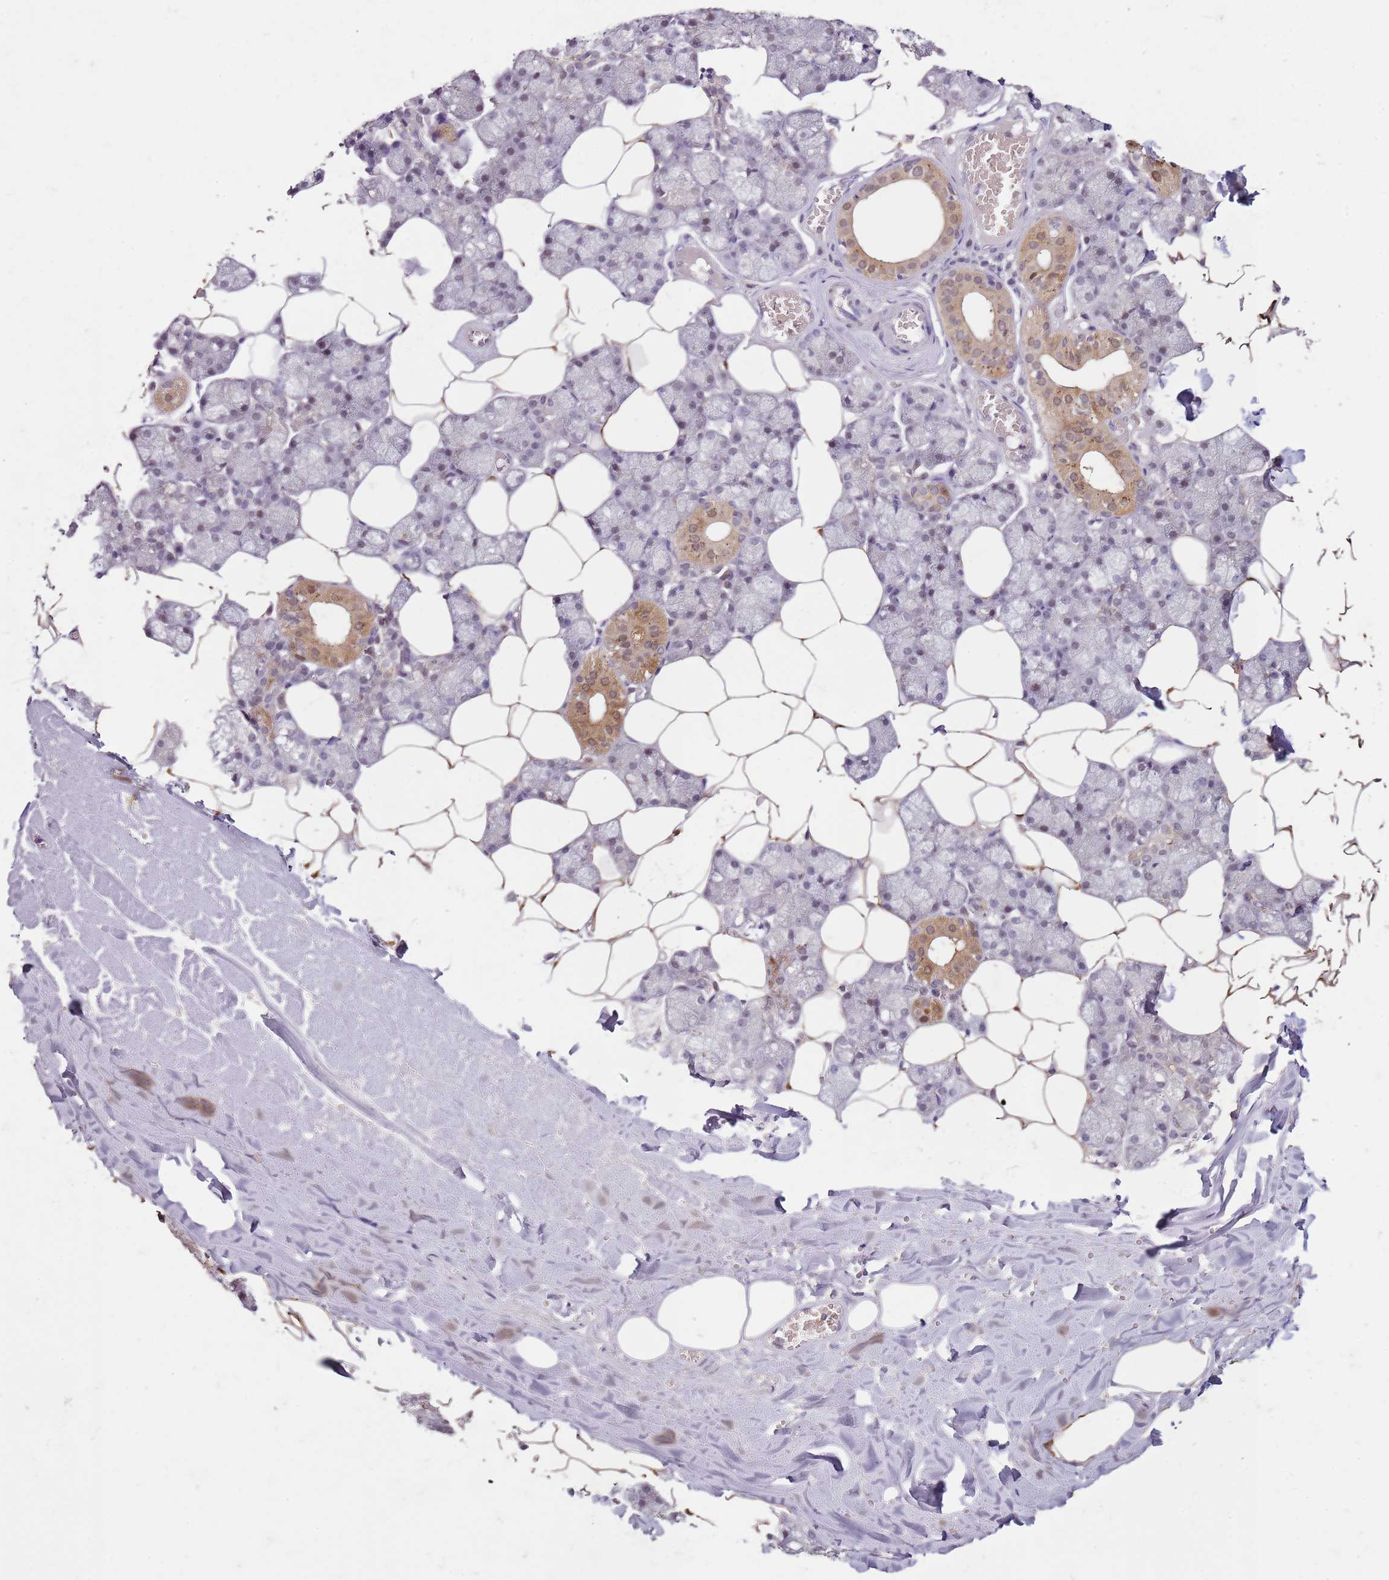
{"staining": {"intensity": "moderate", "quantity": "<25%", "location": "cytoplasmic/membranous"}, "tissue": "salivary gland", "cell_type": "Glandular cells", "image_type": "normal", "snomed": [{"axis": "morphology", "description": "Normal tissue, NOS"}, {"axis": "topography", "description": "Salivary gland"}], "caption": "Immunohistochemical staining of benign human salivary gland demonstrates low levels of moderate cytoplasmic/membranous expression in about <25% of glandular cells.", "gene": "MDH1", "patient": {"sex": "male", "age": 62}}